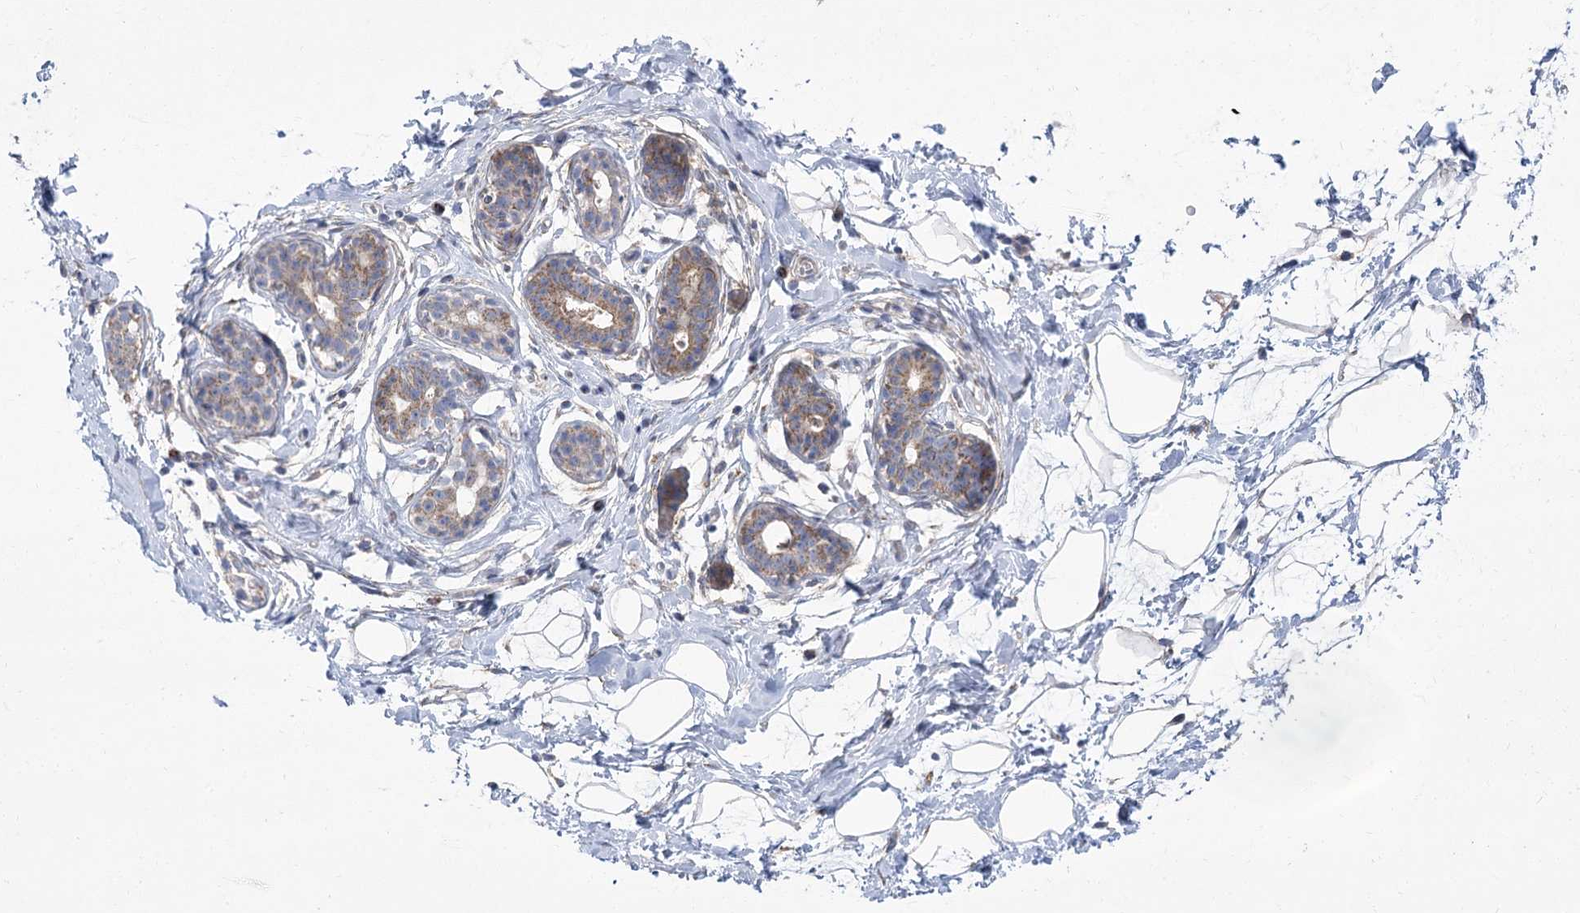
{"staining": {"intensity": "negative", "quantity": "none", "location": "none"}, "tissue": "breast", "cell_type": "Adipocytes", "image_type": "normal", "snomed": [{"axis": "morphology", "description": "Normal tissue, NOS"}, {"axis": "topography", "description": "Breast"}], "caption": "The image reveals no significant positivity in adipocytes of breast. The staining is performed using DAB brown chromogen with nuclei counter-stained in using hematoxylin.", "gene": "SNX7", "patient": {"sex": "female", "age": 23}}